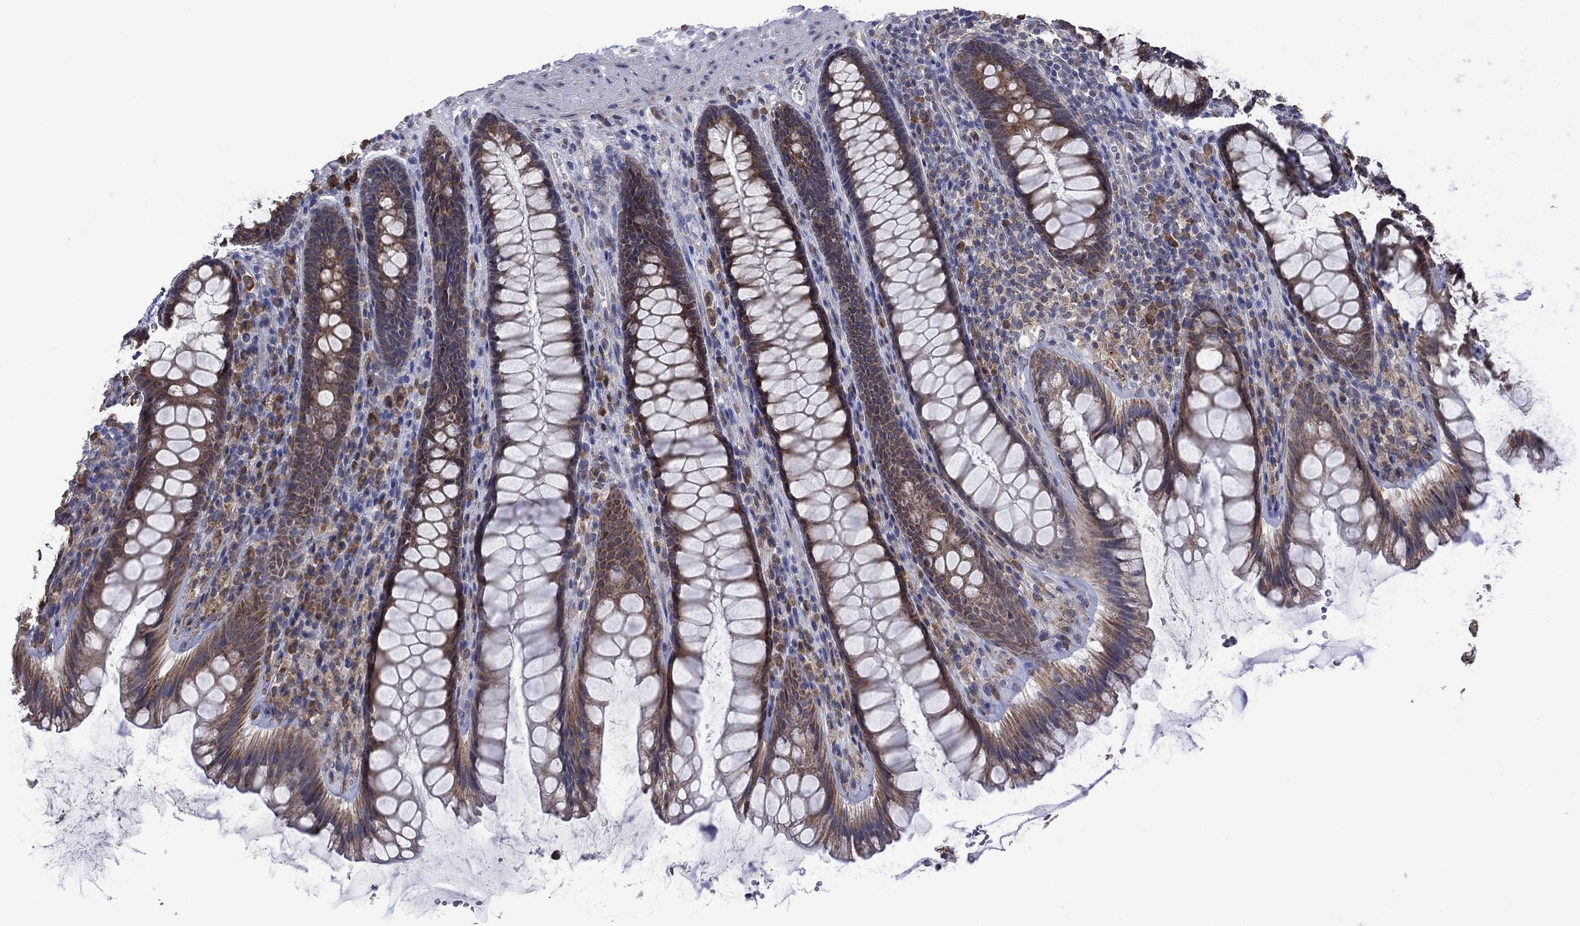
{"staining": {"intensity": "moderate", "quantity": "25%-75%", "location": "cytoplasmic/membranous"}, "tissue": "rectum", "cell_type": "Glandular cells", "image_type": "normal", "snomed": [{"axis": "morphology", "description": "Normal tissue, NOS"}, {"axis": "topography", "description": "Rectum"}], "caption": "Immunohistochemical staining of unremarkable human rectum shows 25%-75% levels of moderate cytoplasmic/membranous protein staining in about 25%-75% of glandular cells.", "gene": "FURIN", "patient": {"sex": "male", "age": 72}}